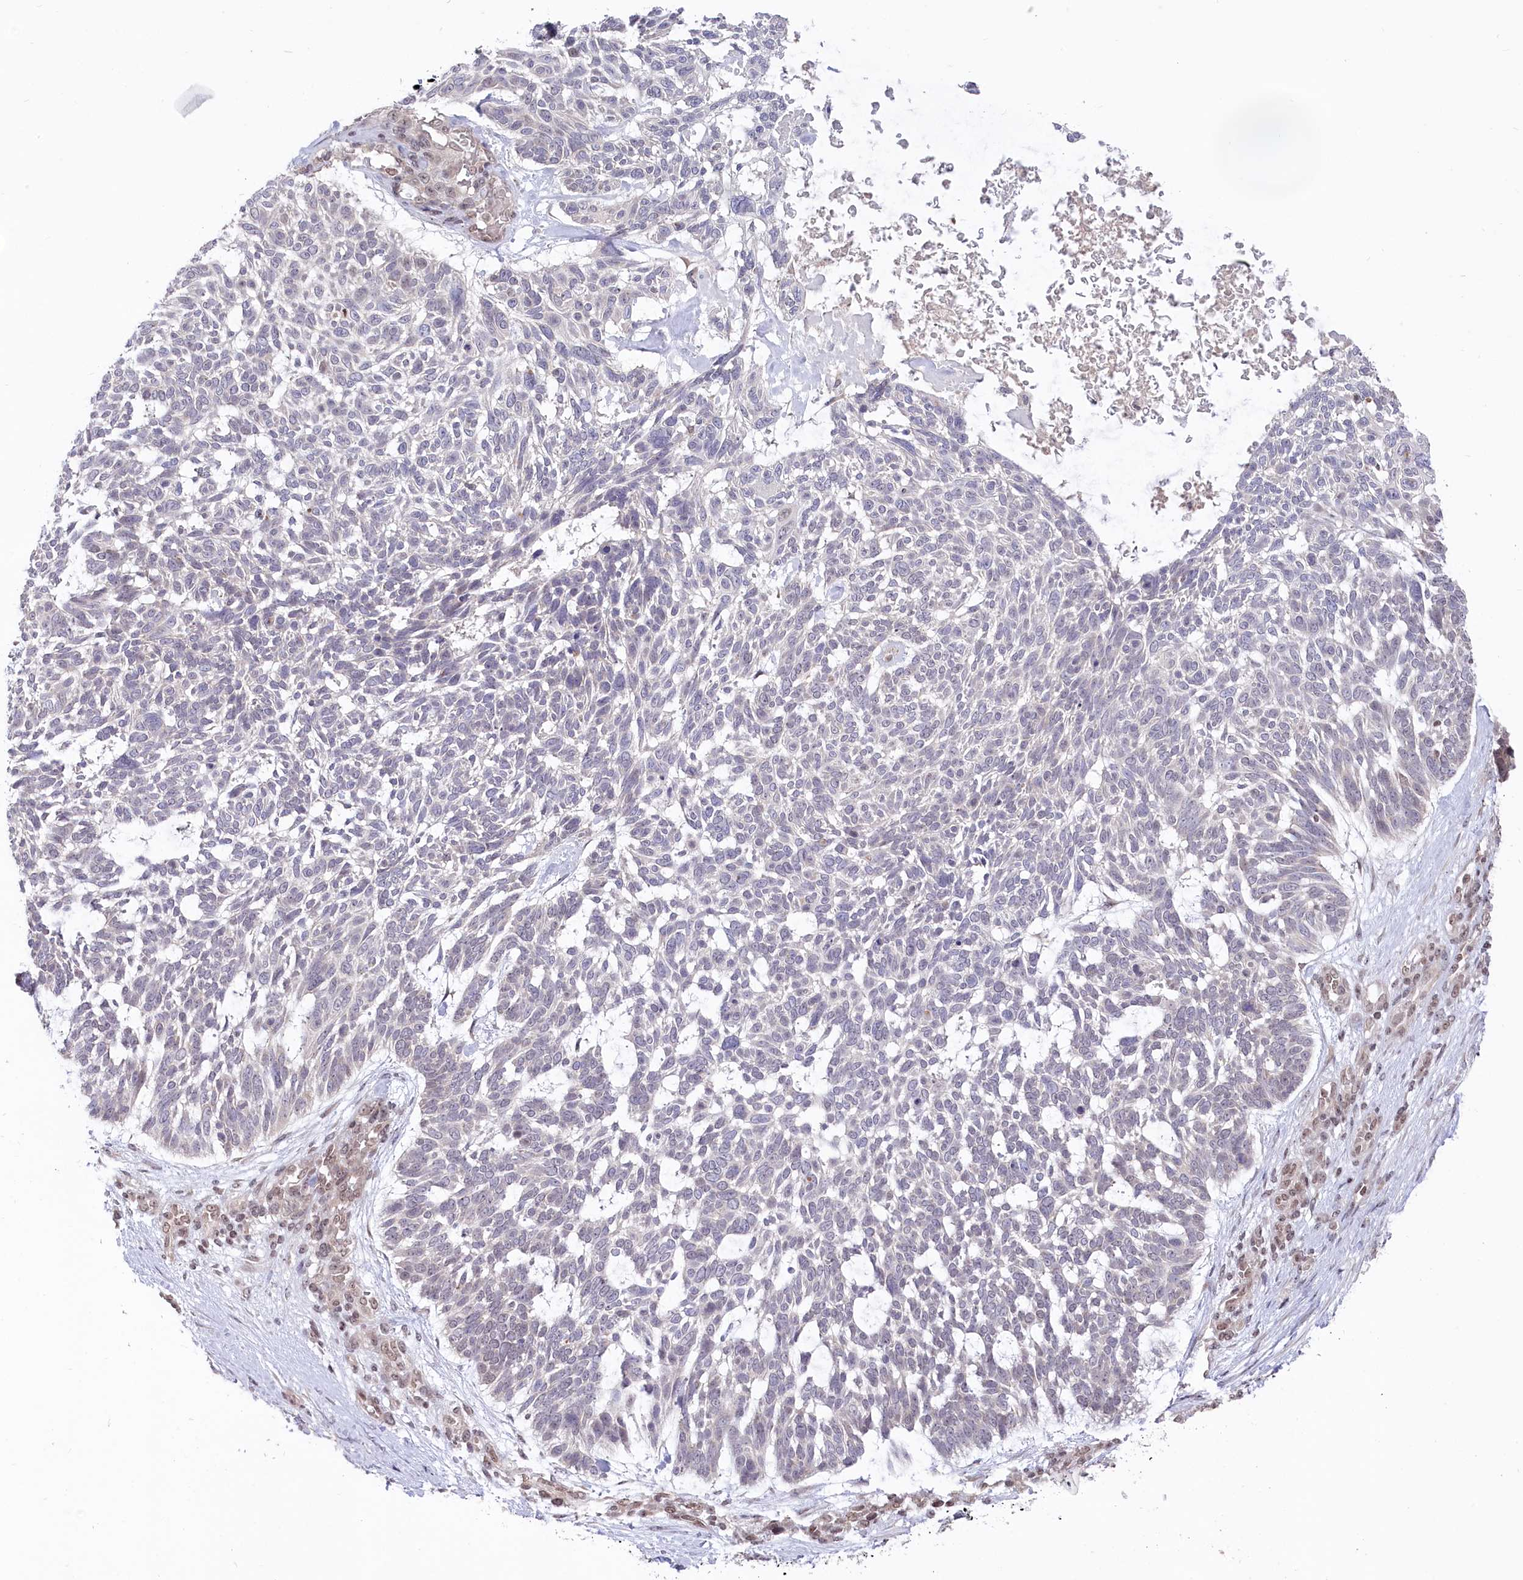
{"staining": {"intensity": "negative", "quantity": "none", "location": "none"}, "tissue": "skin cancer", "cell_type": "Tumor cells", "image_type": "cancer", "snomed": [{"axis": "morphology", "description": "Basal cell carcinoma"}, {"axis": "topography", "description": "Skin"}], "caption": "Human skin basal cell carcinoma stained for a protein using immunohistochemistry (IHC) demonstrates no expression in tumor cells.", "gene": "CGGBP1", "patient": {"sex": "male", "age": 88}}